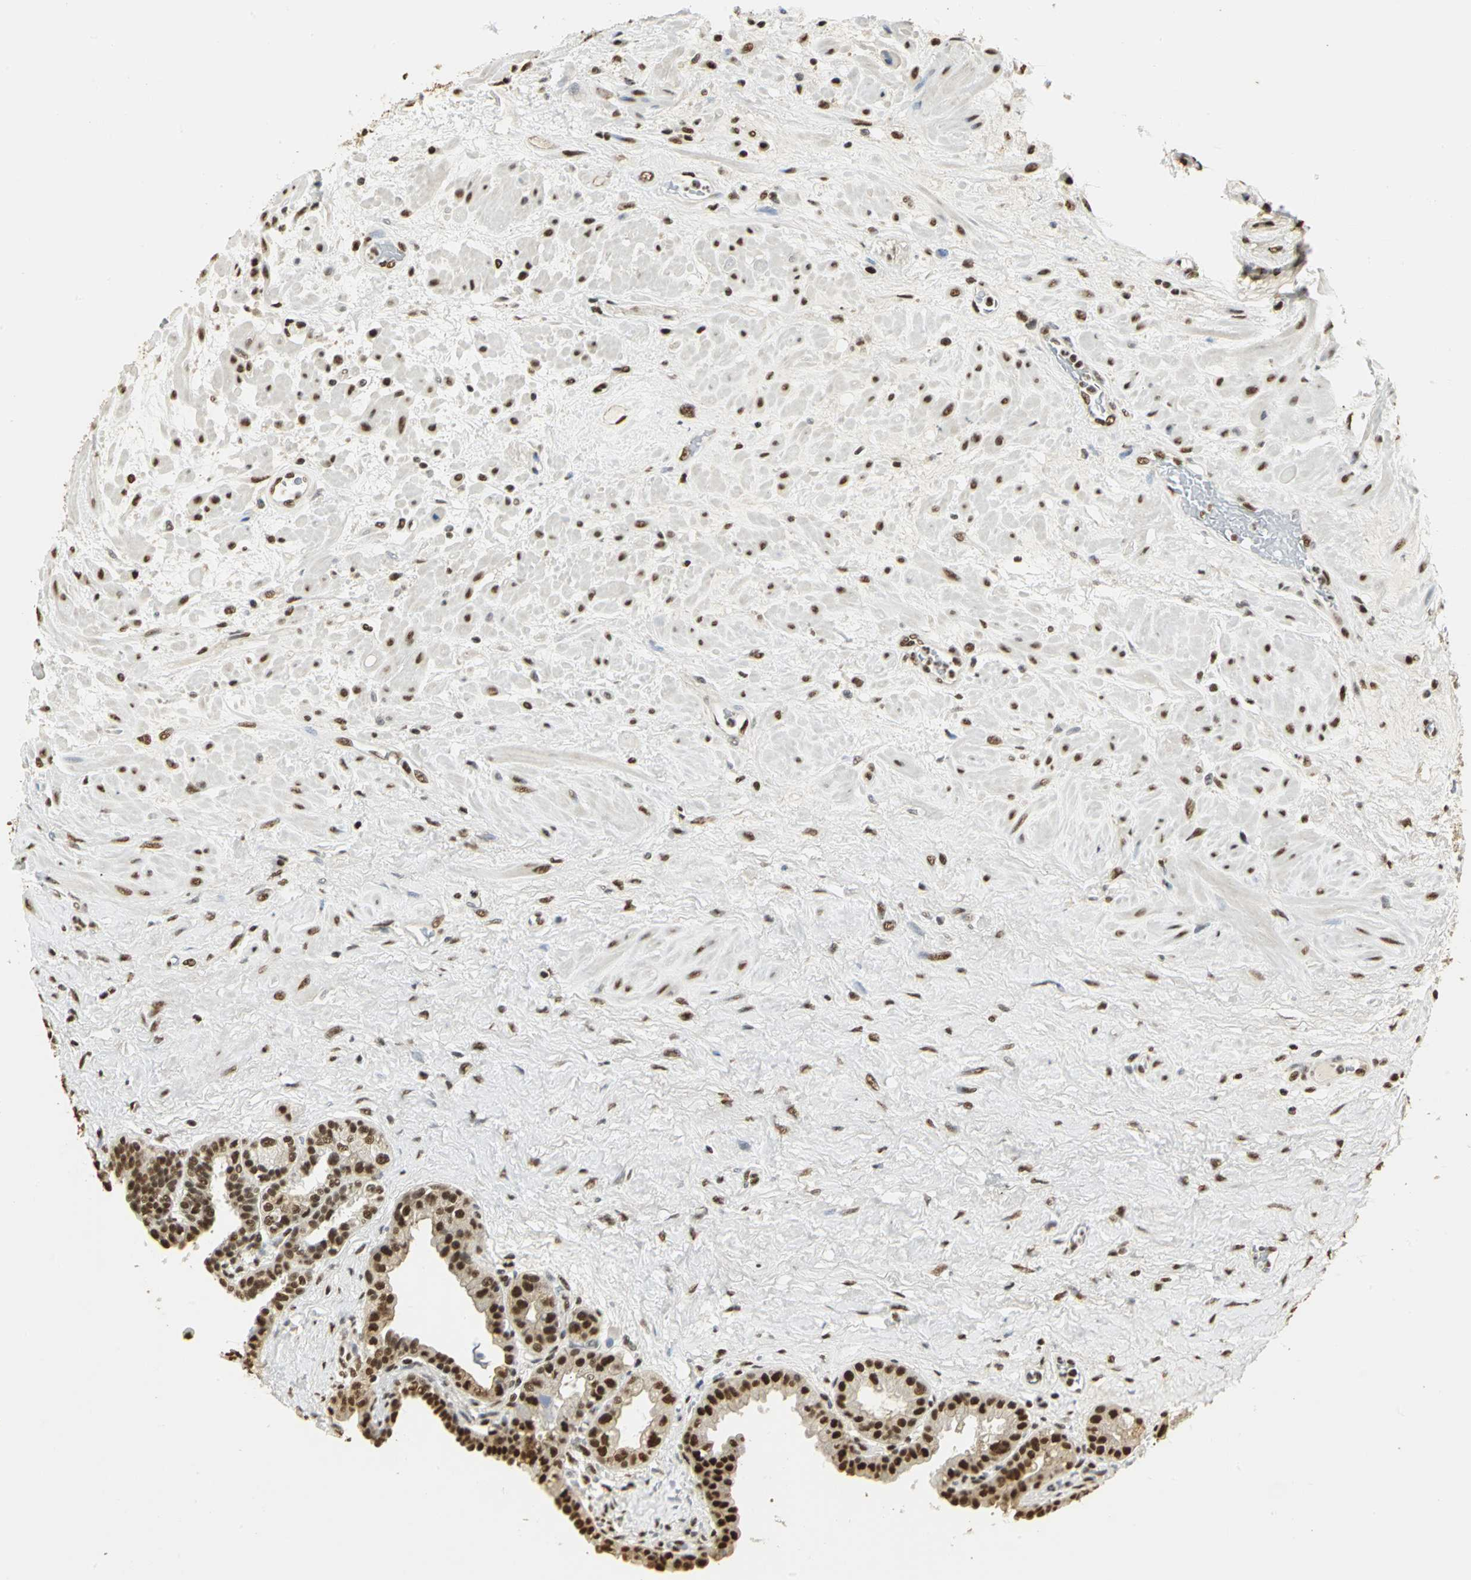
{"staining": {"intensity": "strong", "quantity": ">75%", "location": "cytoplasmic/membranous,nuclear"}, "tissue": "seminal vesicle", "cell_type": "Glandular cells", "image_type": "normal", "snomed": [{"axis": "morphology", "description": "Normal tissue, NOS"}, {"axis": "topography", "description": "Seminal veicle"}], "caption": "IHC (DAB) staining of normal human seminal vesicle demonstrates strong cytoplasmic/membranous,nuclear protein positivity in about >75% of glandular cells.", "gene": "SET", "patient": {"sex": "male", "age": 61}}